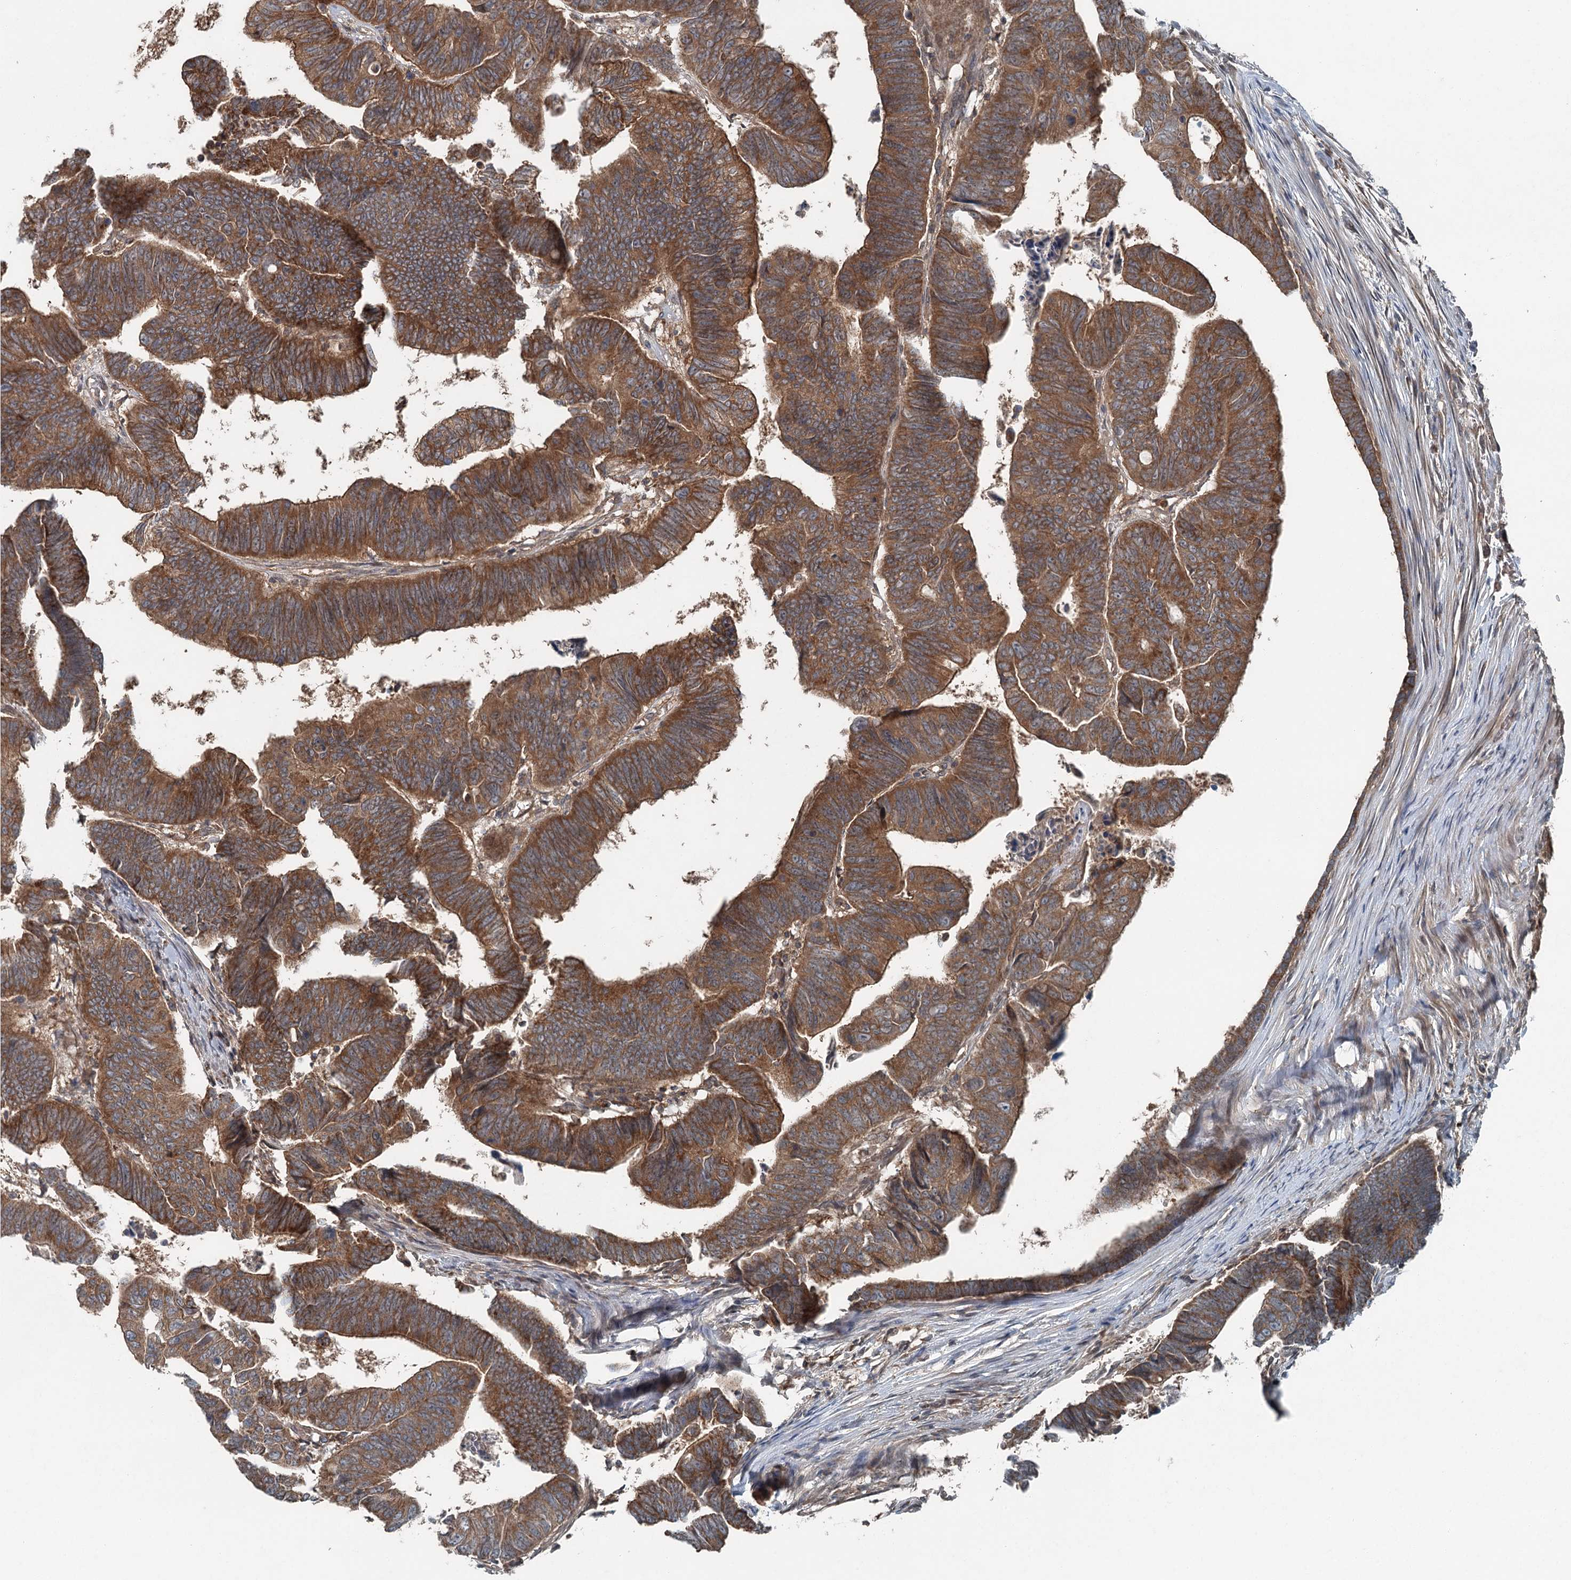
{"staining": {"intensity": "moderate", "quantity": ">75%", "location": "cytoplasmic/membranous"}, "tissue": "colorectal cancer", "cell_type": "Tumor cells", "image_type": "cancer", "snomed": [{"axis": "morphology", "description": "Adenocarcinoma, NOS"}, {"axis": "topography", "description": "Rectum"}], "caption": "DAB immunohistochemical staining of human colorectal adenocarcinoma exhibits moderate cytoplasmic/membranous protein staining in approximately >75% of tumor cells.", "gene": "SKIC3", "patient": {"sex": "female", "age": 65}}